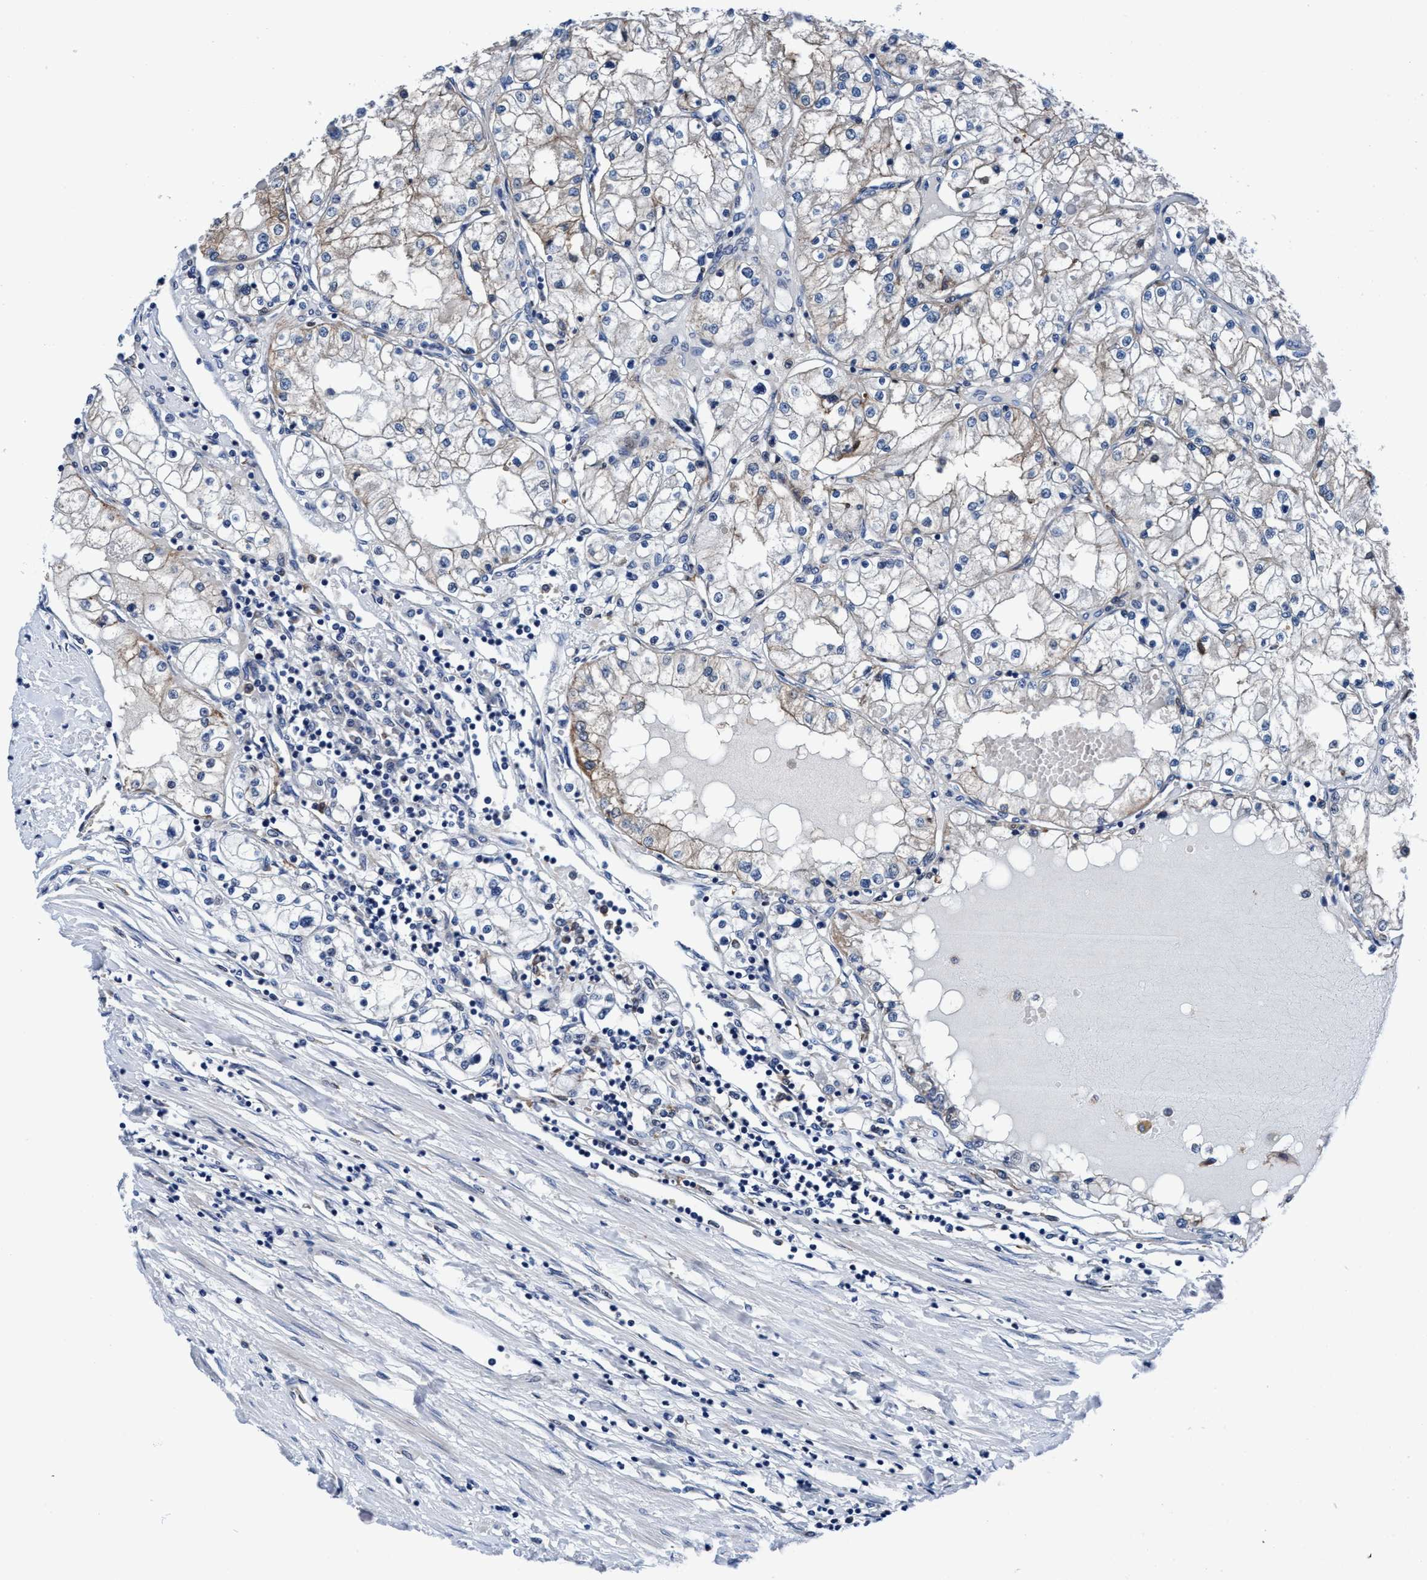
{"staining": {"intensity": "weak", "quantity": "<25%", "location": "cytoplasmic/membranous"}, "tissue": "renal cancer", "cell_type": "Tumor cells", "image_type": "cancer", "snomed": [{"axis": "morphology", "description": "Adenocarcinoma, NOS"}, {"axis": "topography", "description": "Kidney"}], "caption": "Protein analysis of renal cancer (adenocarcinoma) reveals no significant expression in tumor cells. (DAB (3,3'-diaminobenzidine) immunohistochemistry (IHC) with hematoxylin counter stain).", "gene": "TMEM94", "patient": {"sex": "male", "age": 68}}